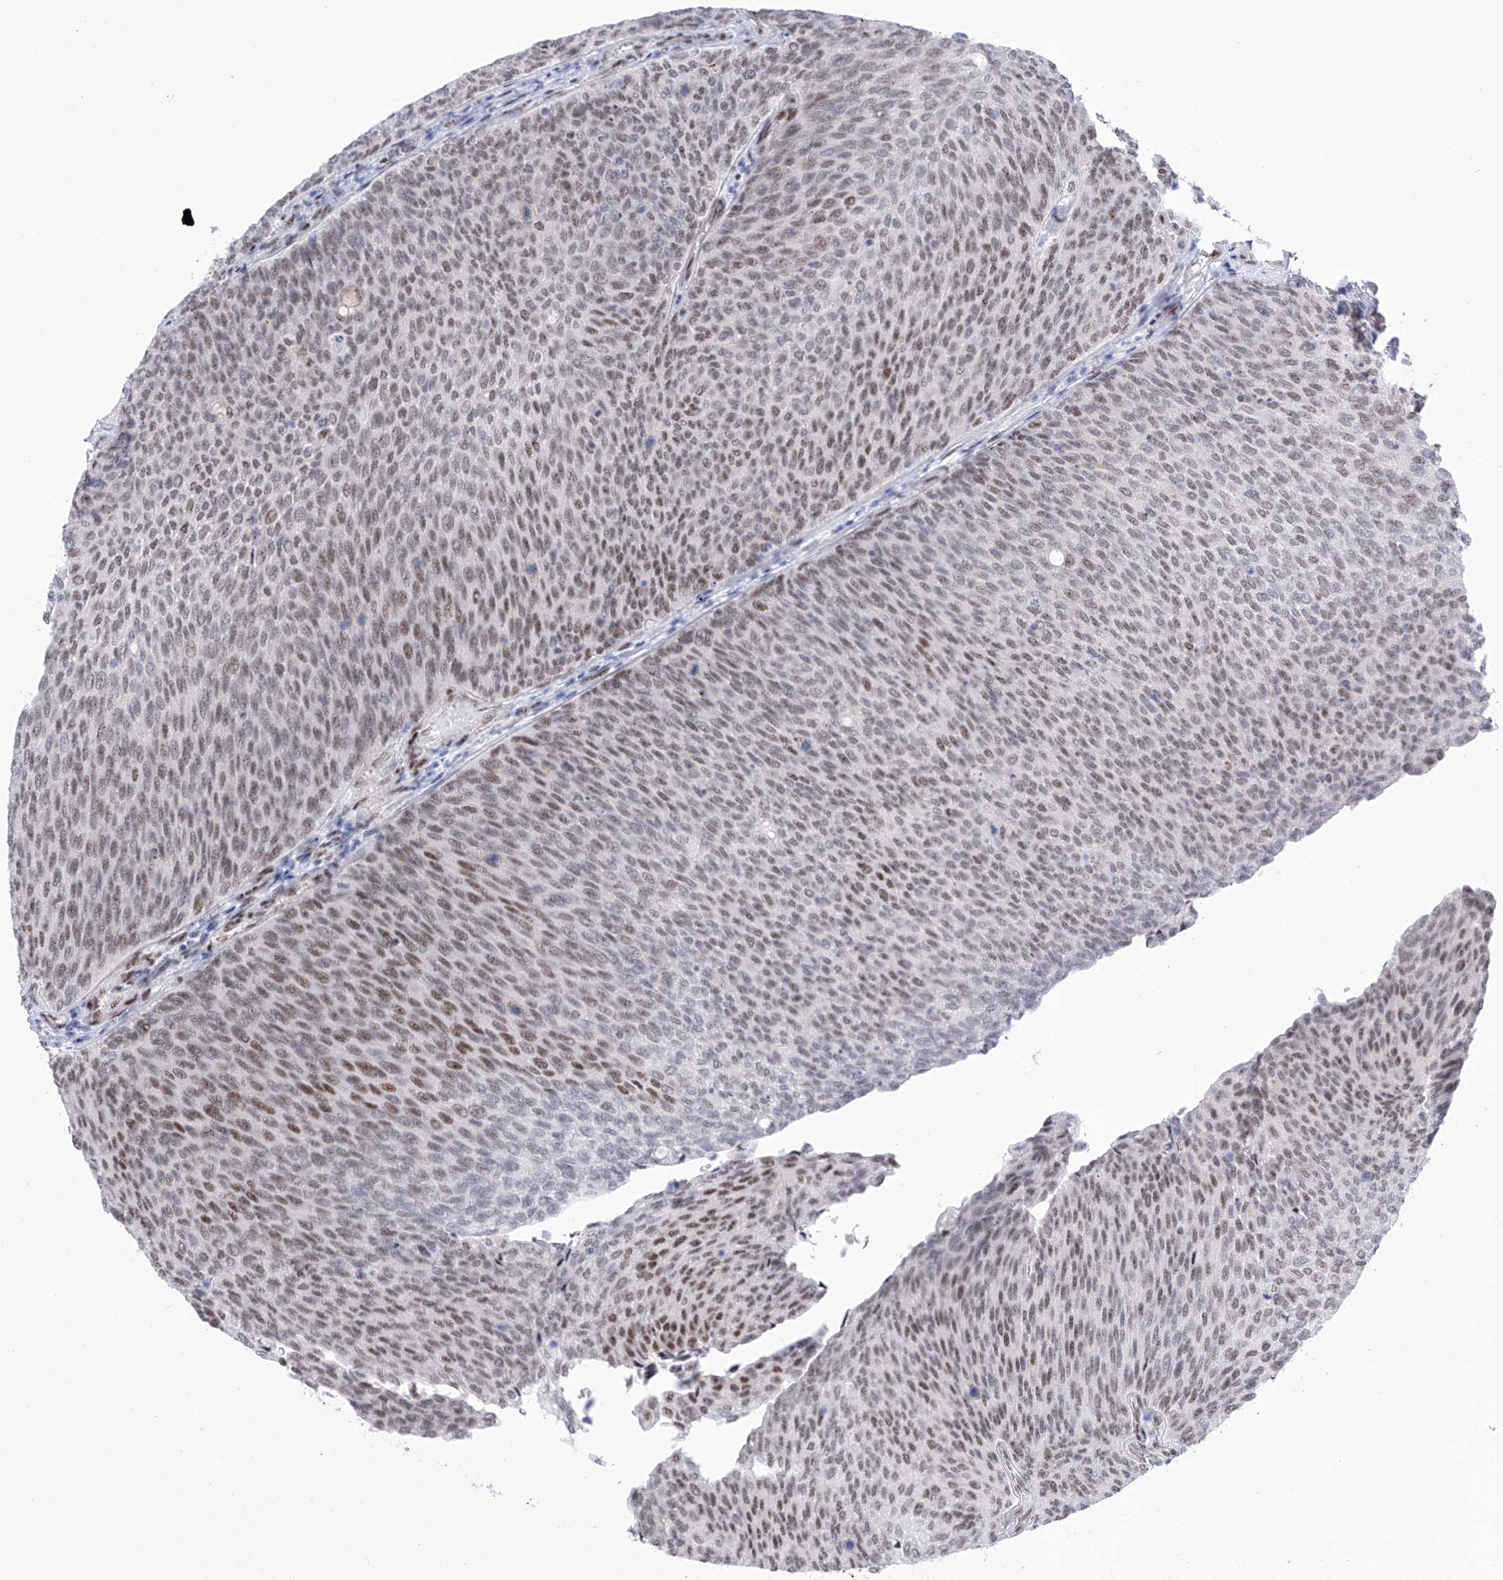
{"staining": {"intensity": "moderate", "quantity": ">75%", "location": "nuclear"}, "tissue": "urothelial cancer", "cell_type": "Tumor cells", "image_type": "cancer", "snomed": [{"axis": "morphology", "description": "Urothelial carcinoma, Low grade"}, {"axis": "topography", "description": "Urinary bladder"}], "caption": "Moderate nuclear staining is identified in about >75% of tumor cells in low-grade urothelial carcinoma.", "gene": "ATN1", "patient": {"sex": "female", "age": 79}}